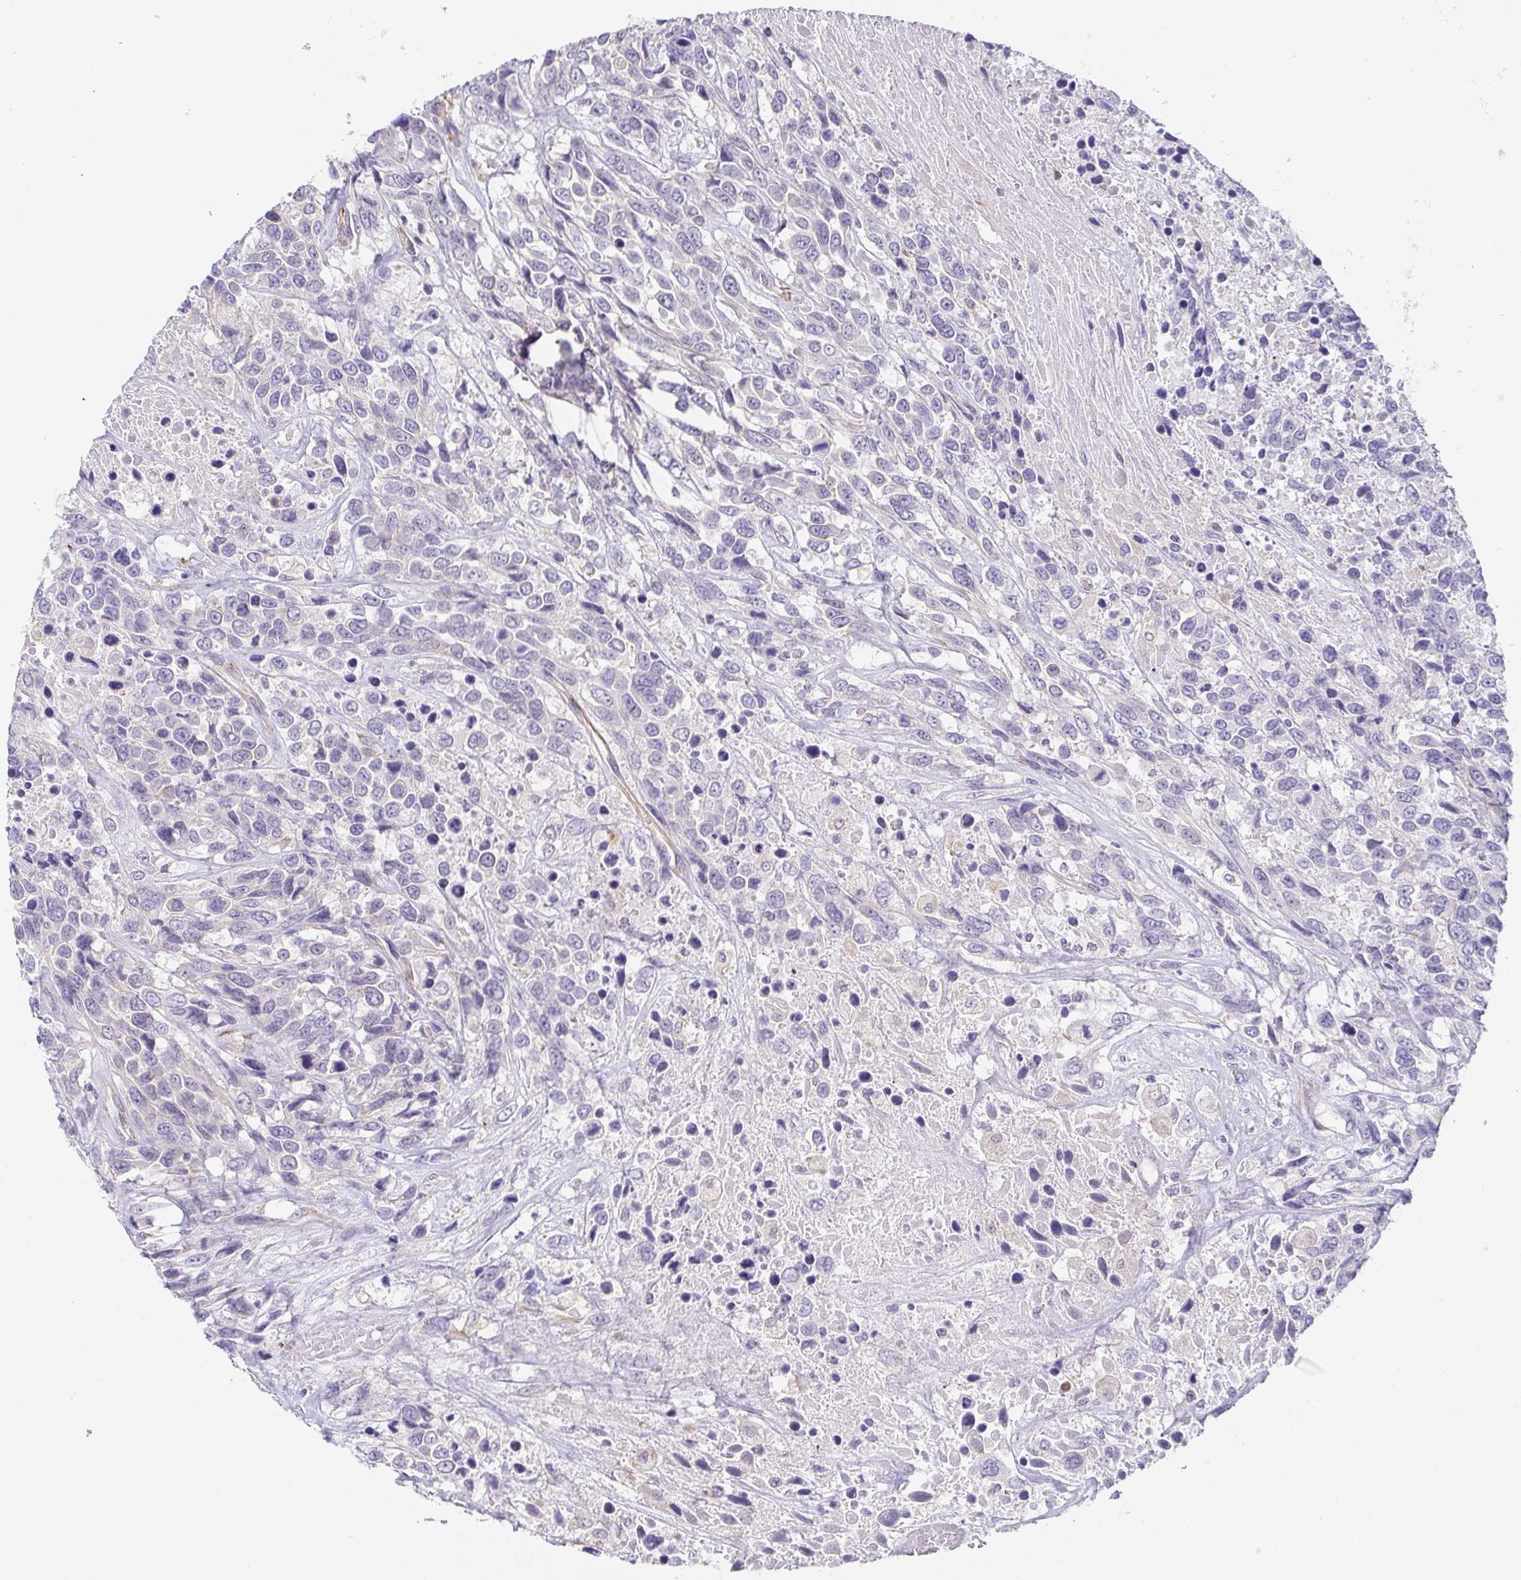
{"staining": {"intensity": "negative", "quantity": "none", "location": "none"}, "tissue": "urothelial cancer", "cell_type": "Tumor cells", "image_type": "cancer", "snomed": [{"axis": "morphology", "description": "Urothelial carcinoma, High grade"}, {"axis": "topography", "description": "Urinary bladder"}], "caption": "IHC photomicrograph of neoplastic tissue: human urothelial carcinoma (high-grade) stained with DAB displays no significant protein staining in tumor cells. (Immunohistochemistry, brightfield microscopy, high magnification).", "gene": "COL17A1", "patient": {"sex": "female", "age": 70}}